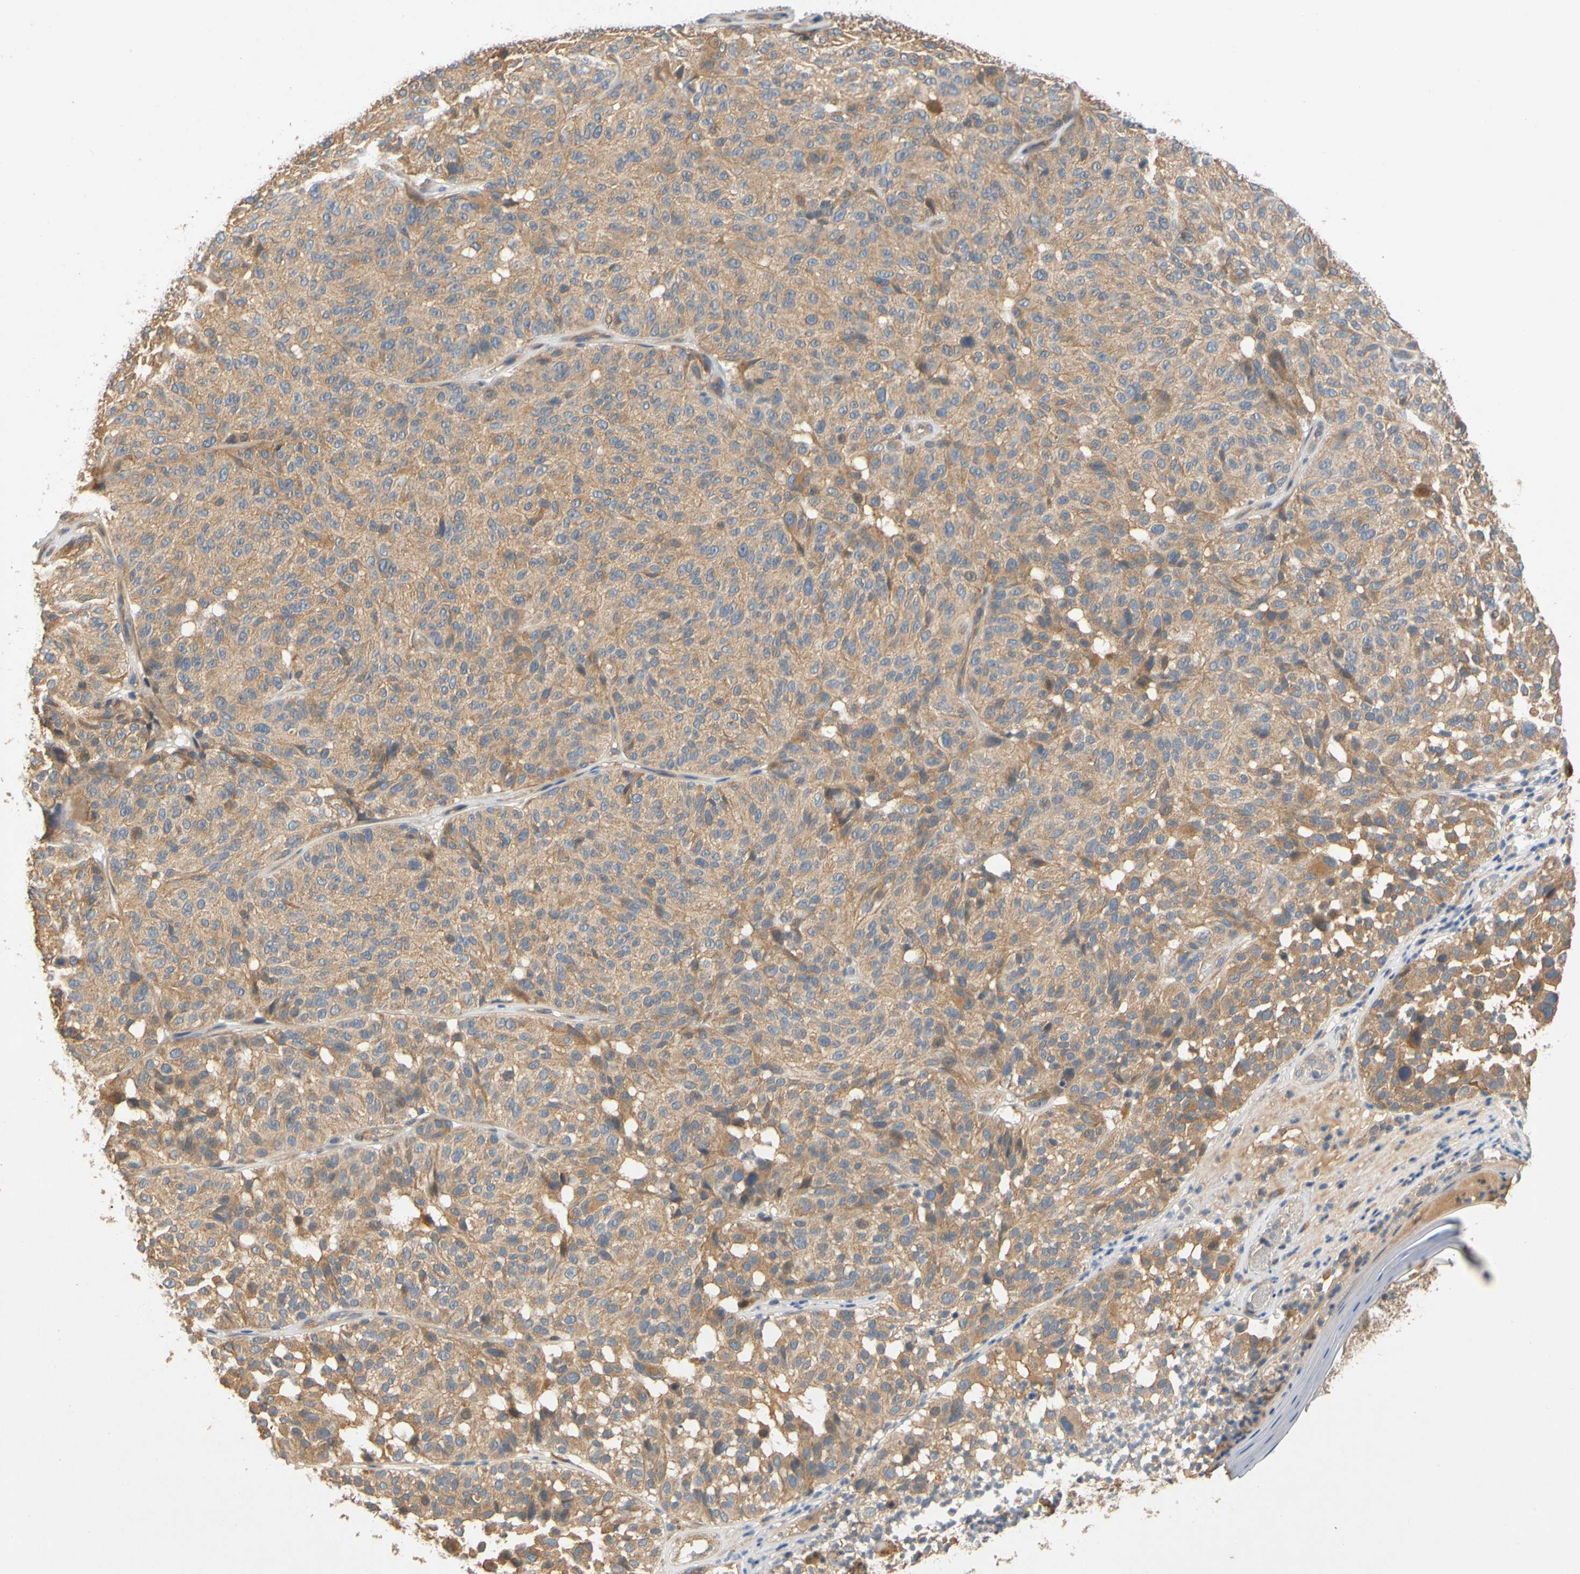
{"staining": {"intensity": "moderate", "quantity": ">75%", "location": "cytoplasmic/membranous"}, "tissue": "melanoma", "cell_type": "Tumor cells", "image_type": "cancer", "snomed": [{"axis": "morphology", "description": "Malignant melanoma, NOS"}, {"axis": "topography", "description": "Skin"}], "caption": "Immunohistochemistry (IHC) of human melanoma reveals medium levels of moderate cytoplasmic/membranous expression in about >75% of tumor cells.", "gene": "USP46", "patient": {"sex": "female", "age": 46}}